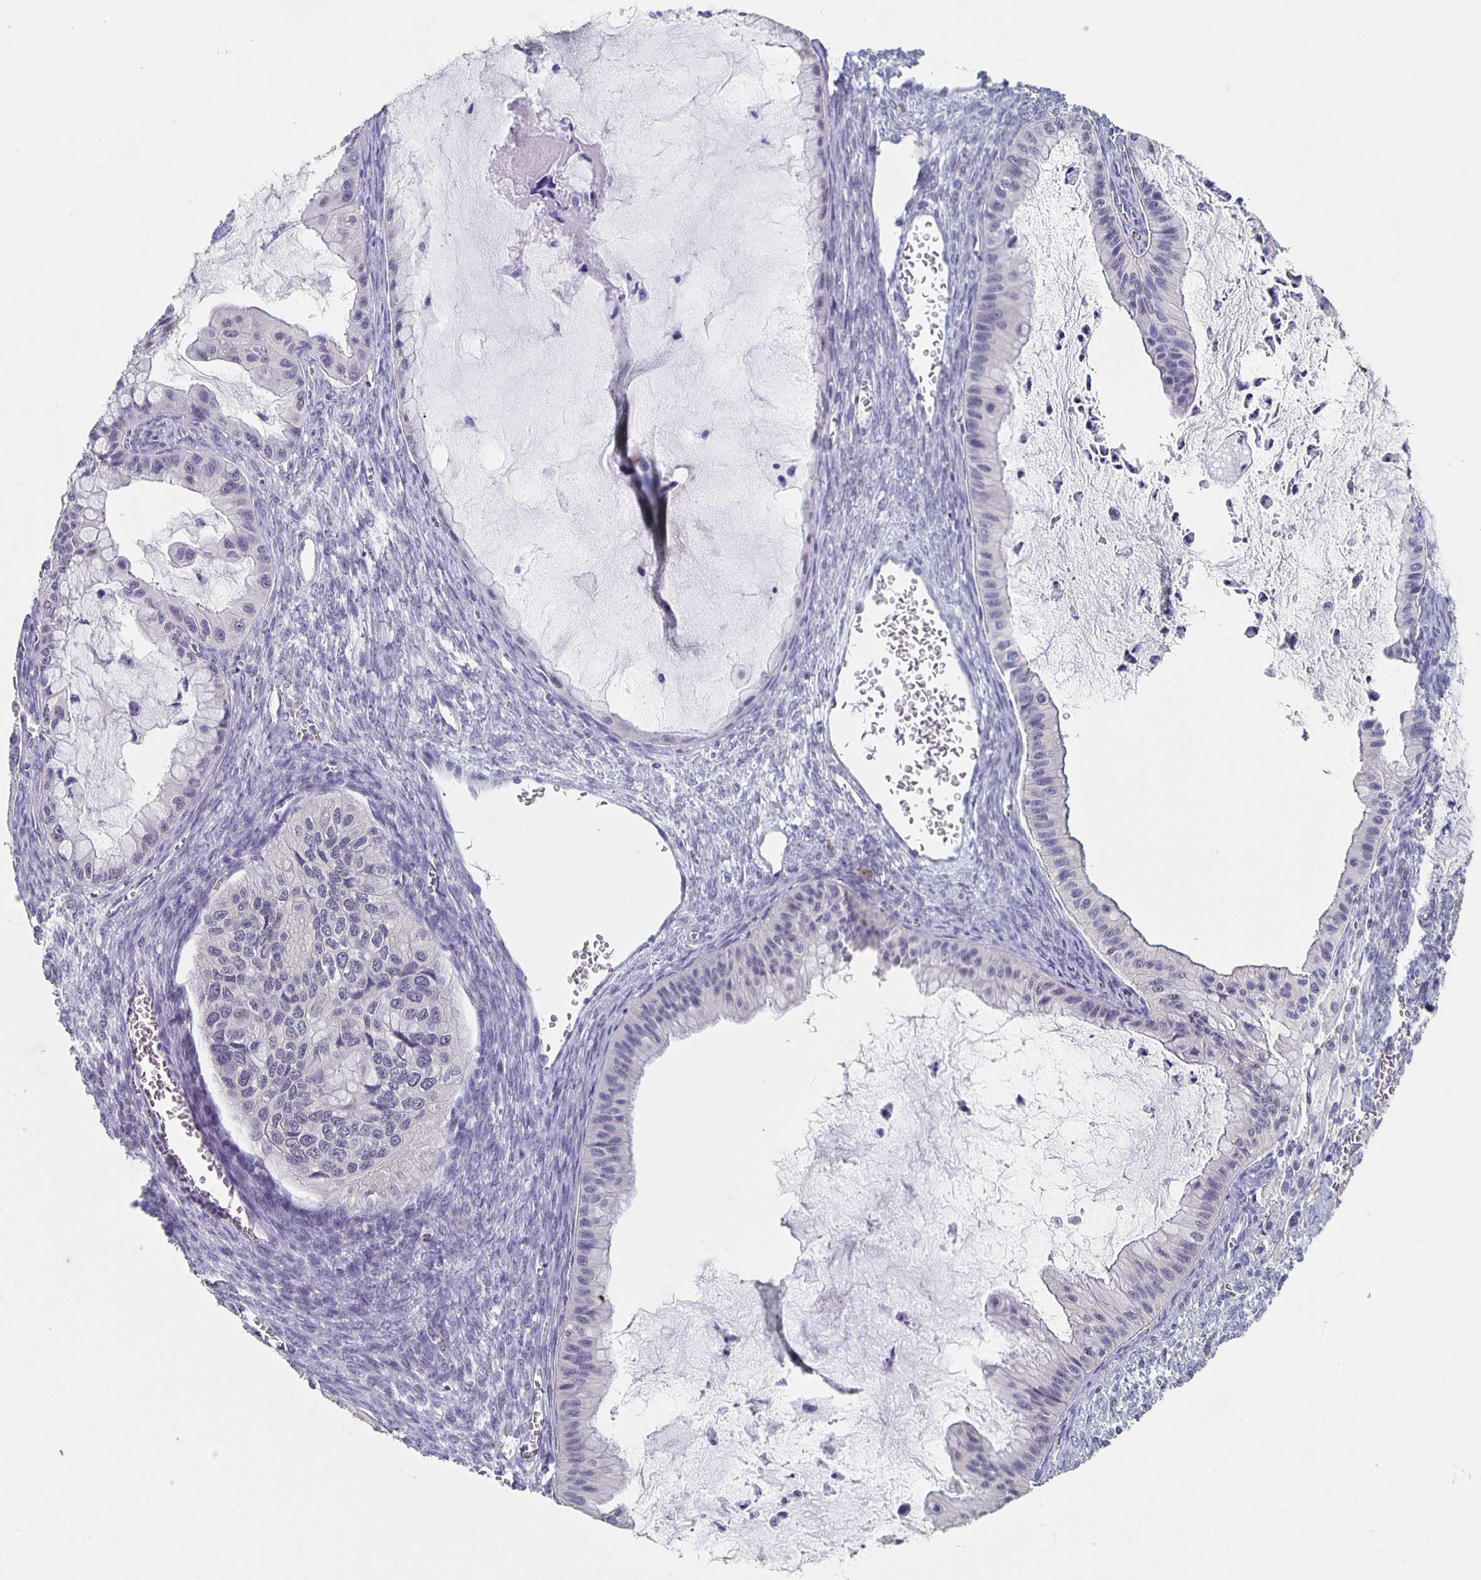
{"staining": {"intensity": "negative", "quantity": "none", "location": "none"}, "tissue": "ovarian cancer", "cell_type": "Tumor cells", "image_type": "cancer", "snomed": [{"axis": "morphology", "description": "Cystadenocarcinoma, mucinous, NOS"}, {"axis": "topography", "description": "Ovary"}], "caption": "Photomicrograph shows no significant protein staining in tumor cells of ovarian cancer (mucinous cystadenocarcinoma).", "gene": "CACNA2D2", "patient": {"sex": "female", "age": 72}}